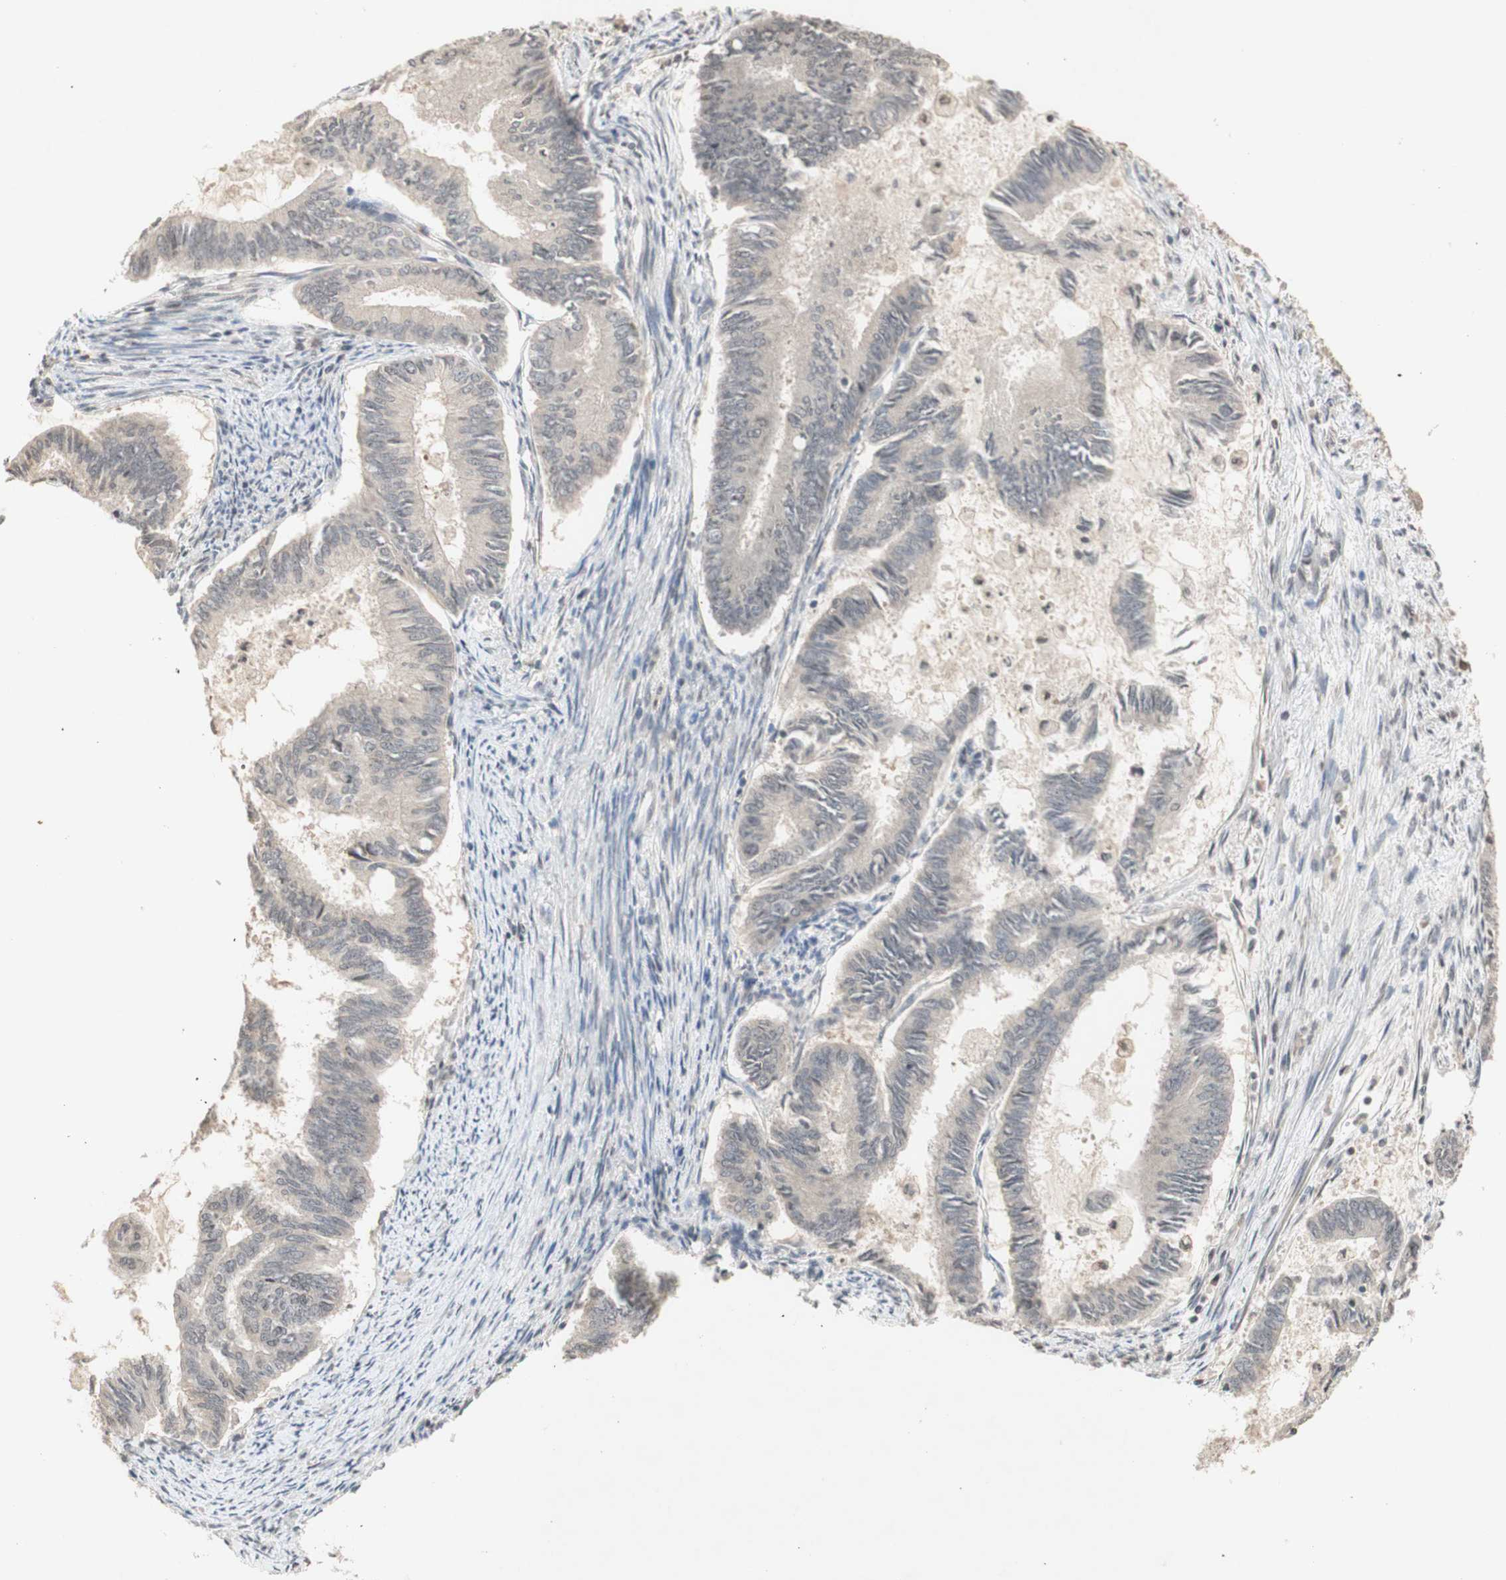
{"staining": {"intensity": "weak", "quantity": ">75%", "location": "cytoplasmic/membranous"}, "tissue": "endometrial cancer", "cell_type": "Tumor cells", "image_type": "cancer", "snomed": [{"axis": "morphology", "description": "Adenocarcinoma, NOS"}, {"axis": "topography", "description": "Endometrium"}], "caption": "Human adenocarcinoma (endometrial) stained with a brown dye exhibits weak cytoplasmic/membranous positive staining in about >75% of tumor cells.", "gene": "GLI1", "patient": {"sex": "female", "age": 86}}